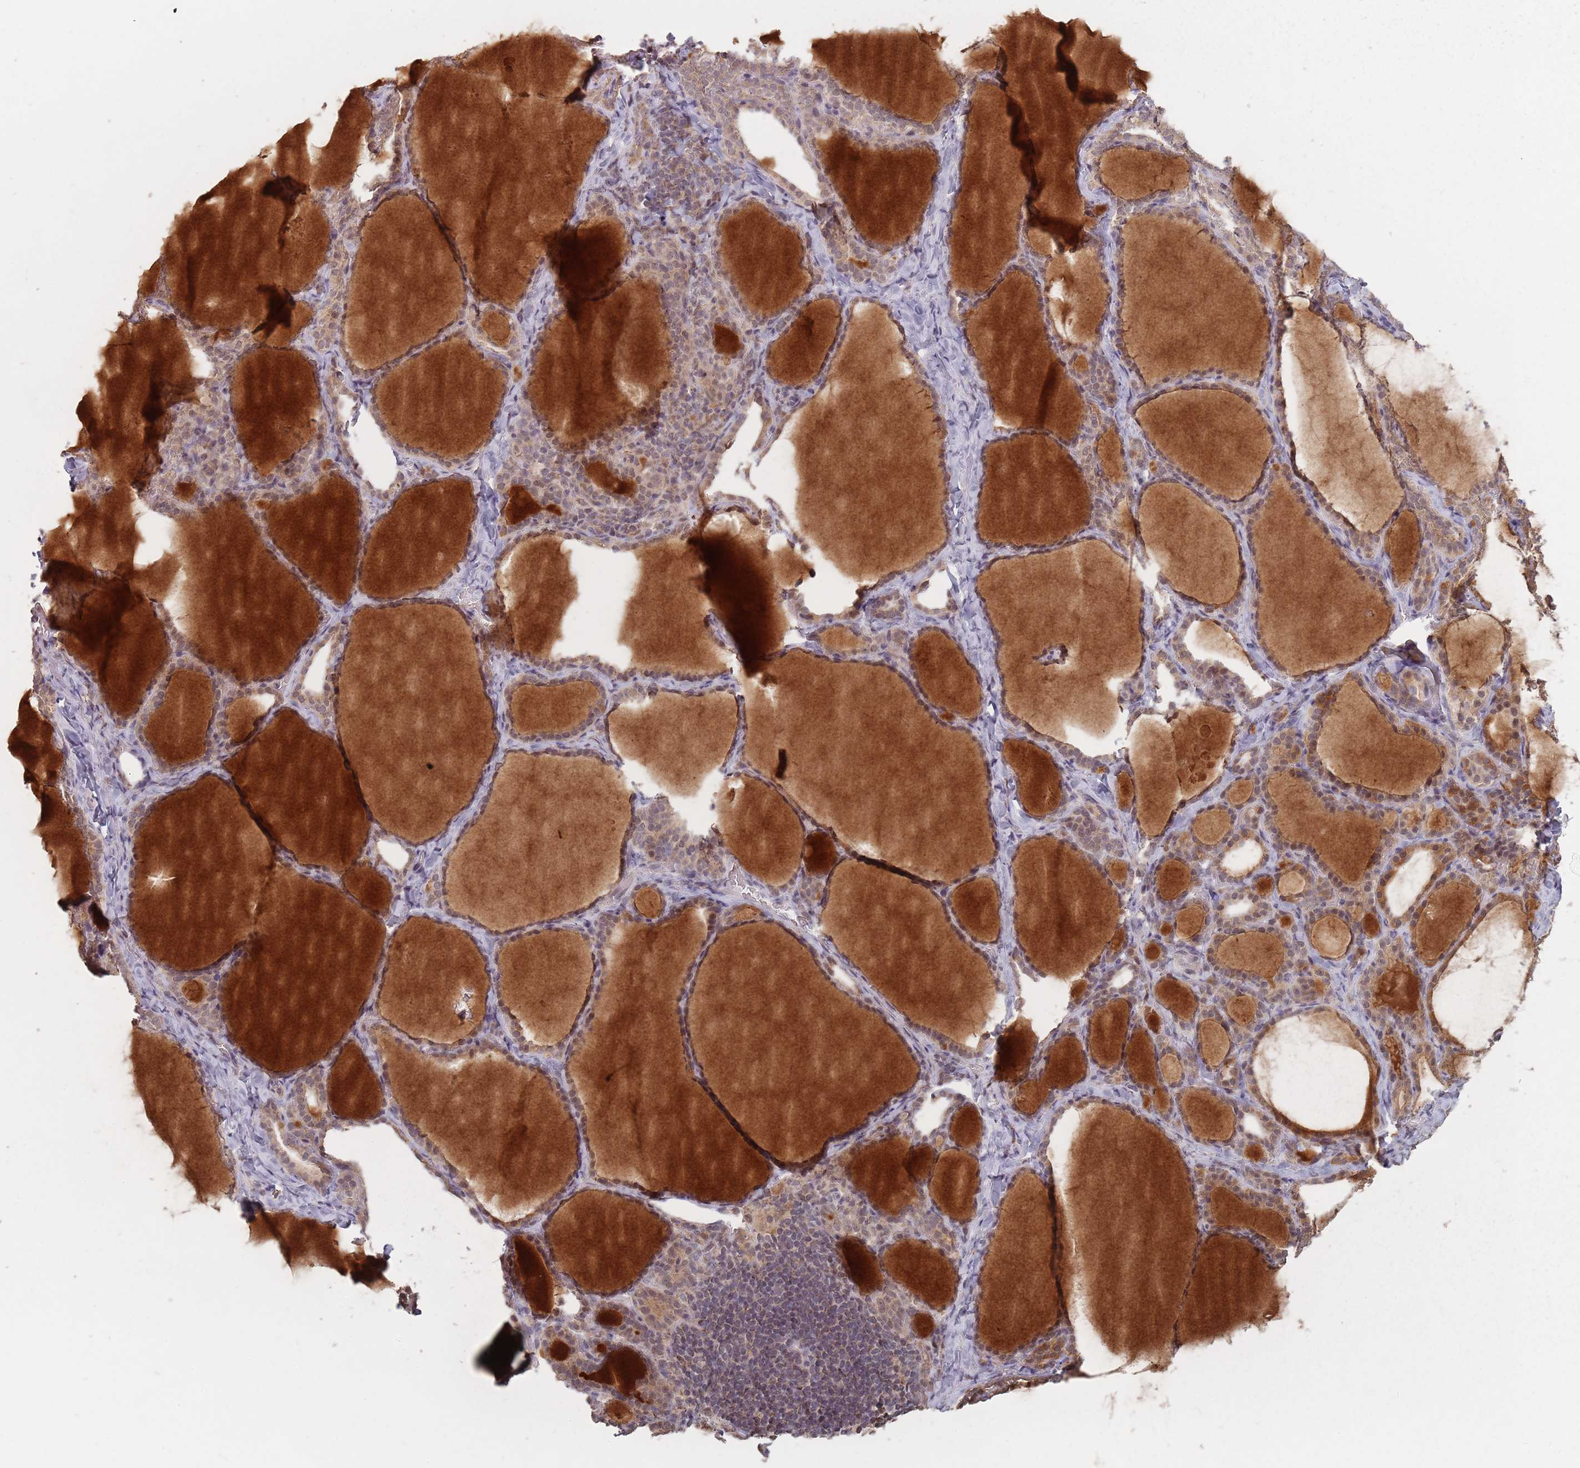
{"staining": {"intensity": "weak", "quantity": ">75%", "location": "cytoplasmic/membranous"}, "tissue": "thyroid gland", "cell_type": "Glandular cells", "image_type": "normal", "snomed": [{"axis": "morphology", "description": "Normal tissue, NOS"}, {"axis": "topography", "description": "Thyroid gland"}], "caption": "Brown immunohistochemical staining in benign thyroid gland exhibits weak cytoplasmic/membranous expression in approximately >75% of glandular cells. The protein is stained brown, and the nuclei are stained in blue (DAB IHC with brightfield microscopy, high magnification).", "gene": "VPS52", "patient": {"sex": "female", "age": 39}}